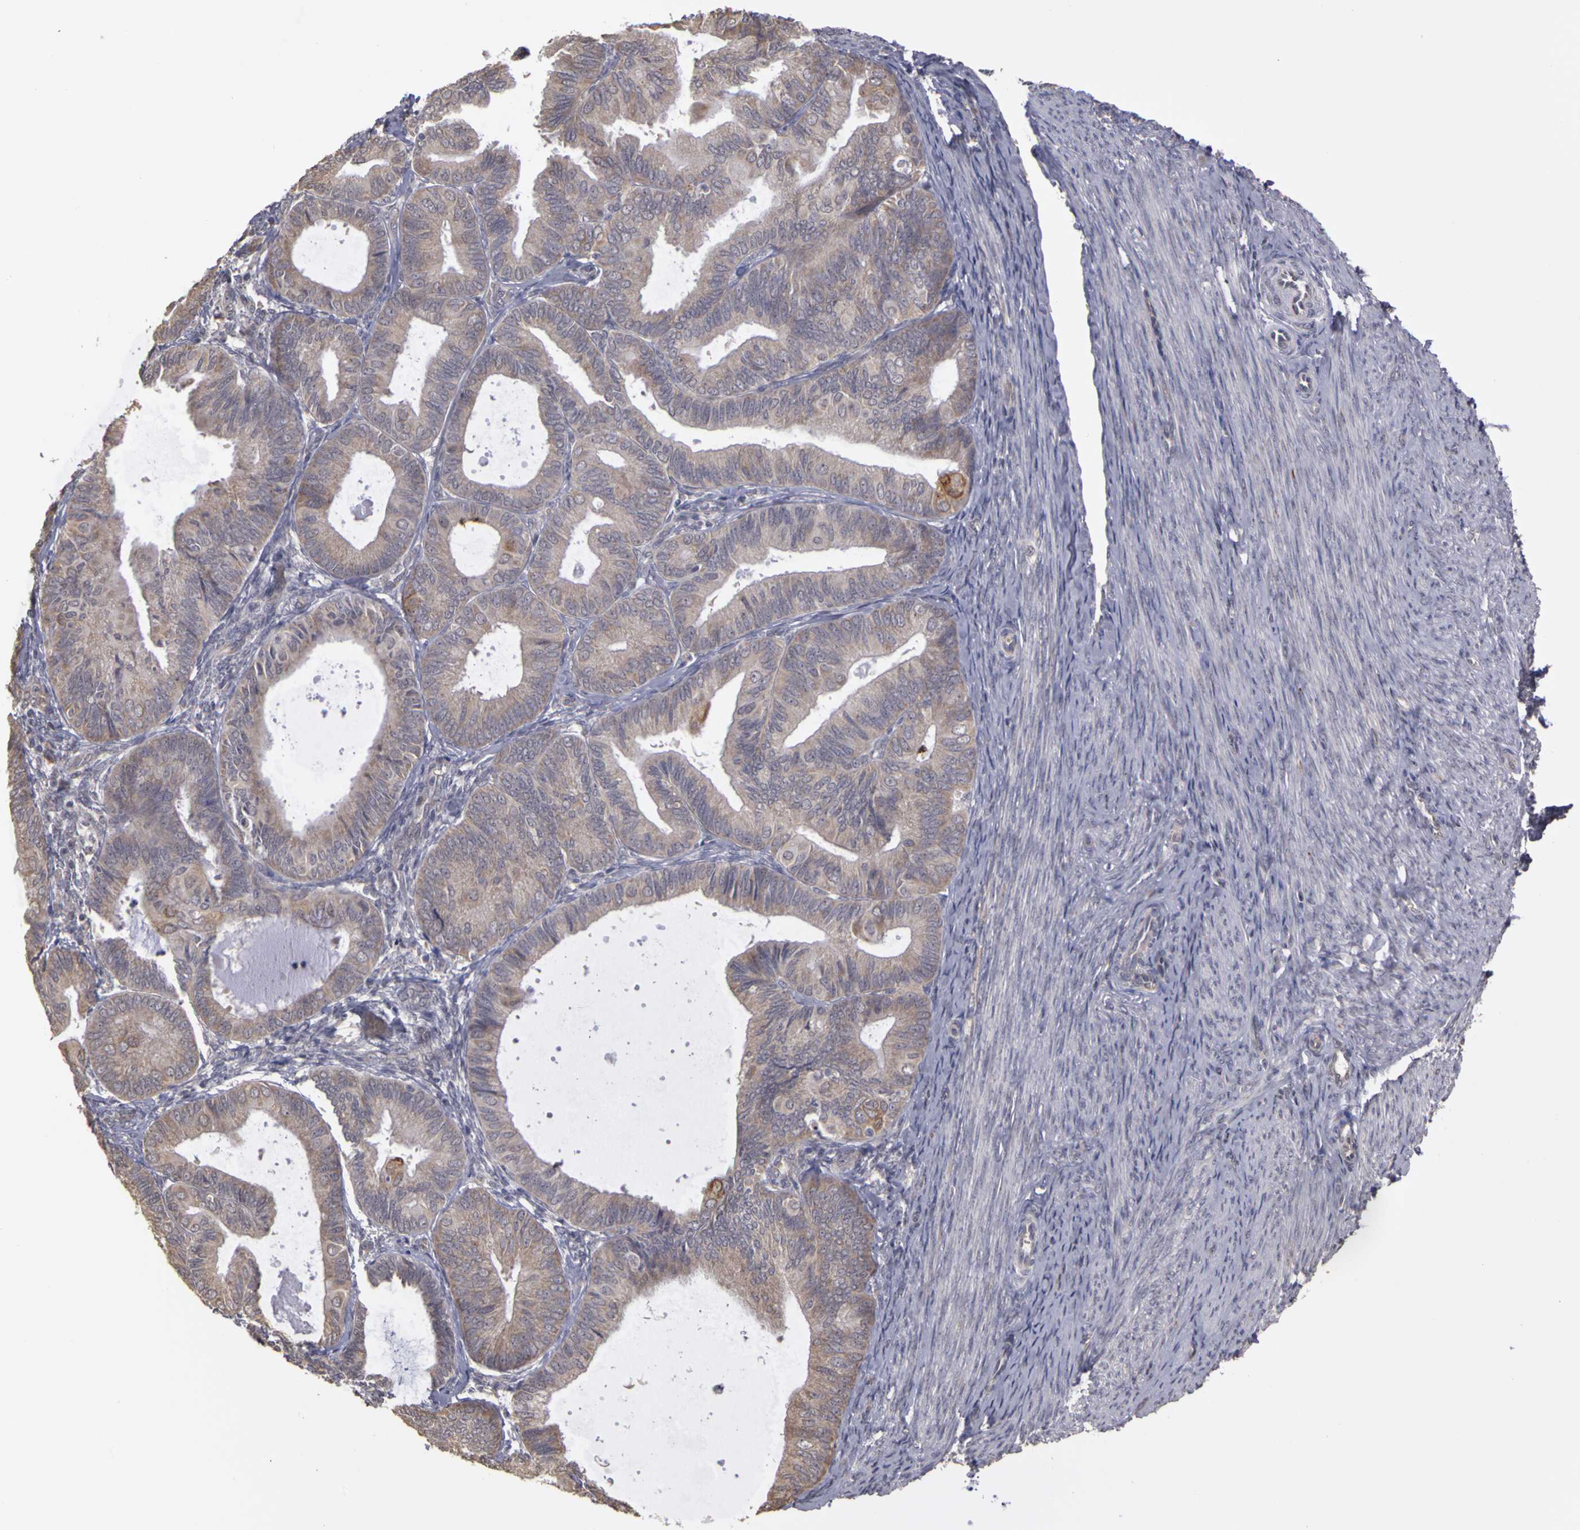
{"staining": {"intensity": "moderate", "quantity": "<25%", "location": "cytoplasmic/membranous"}, "tissue": "endometrial cancer", "cell_type": "Tumor cells", "image_type": "cancer", "snomed": [{"axis": "morphology", "description": "Adenocarcinoma, NOS"}, {"axis": "topography", "description": "Endometrium"}], "caption": "Endometrial cancer (adenocarcinoma) tissue displays moderate cytoplasmic/membranous positivity in approximately <25% of tumor cells, visualized by immunohistochemistry.", "gene": "FRMD7", "patient": {"sex": "female", "age": 63}}